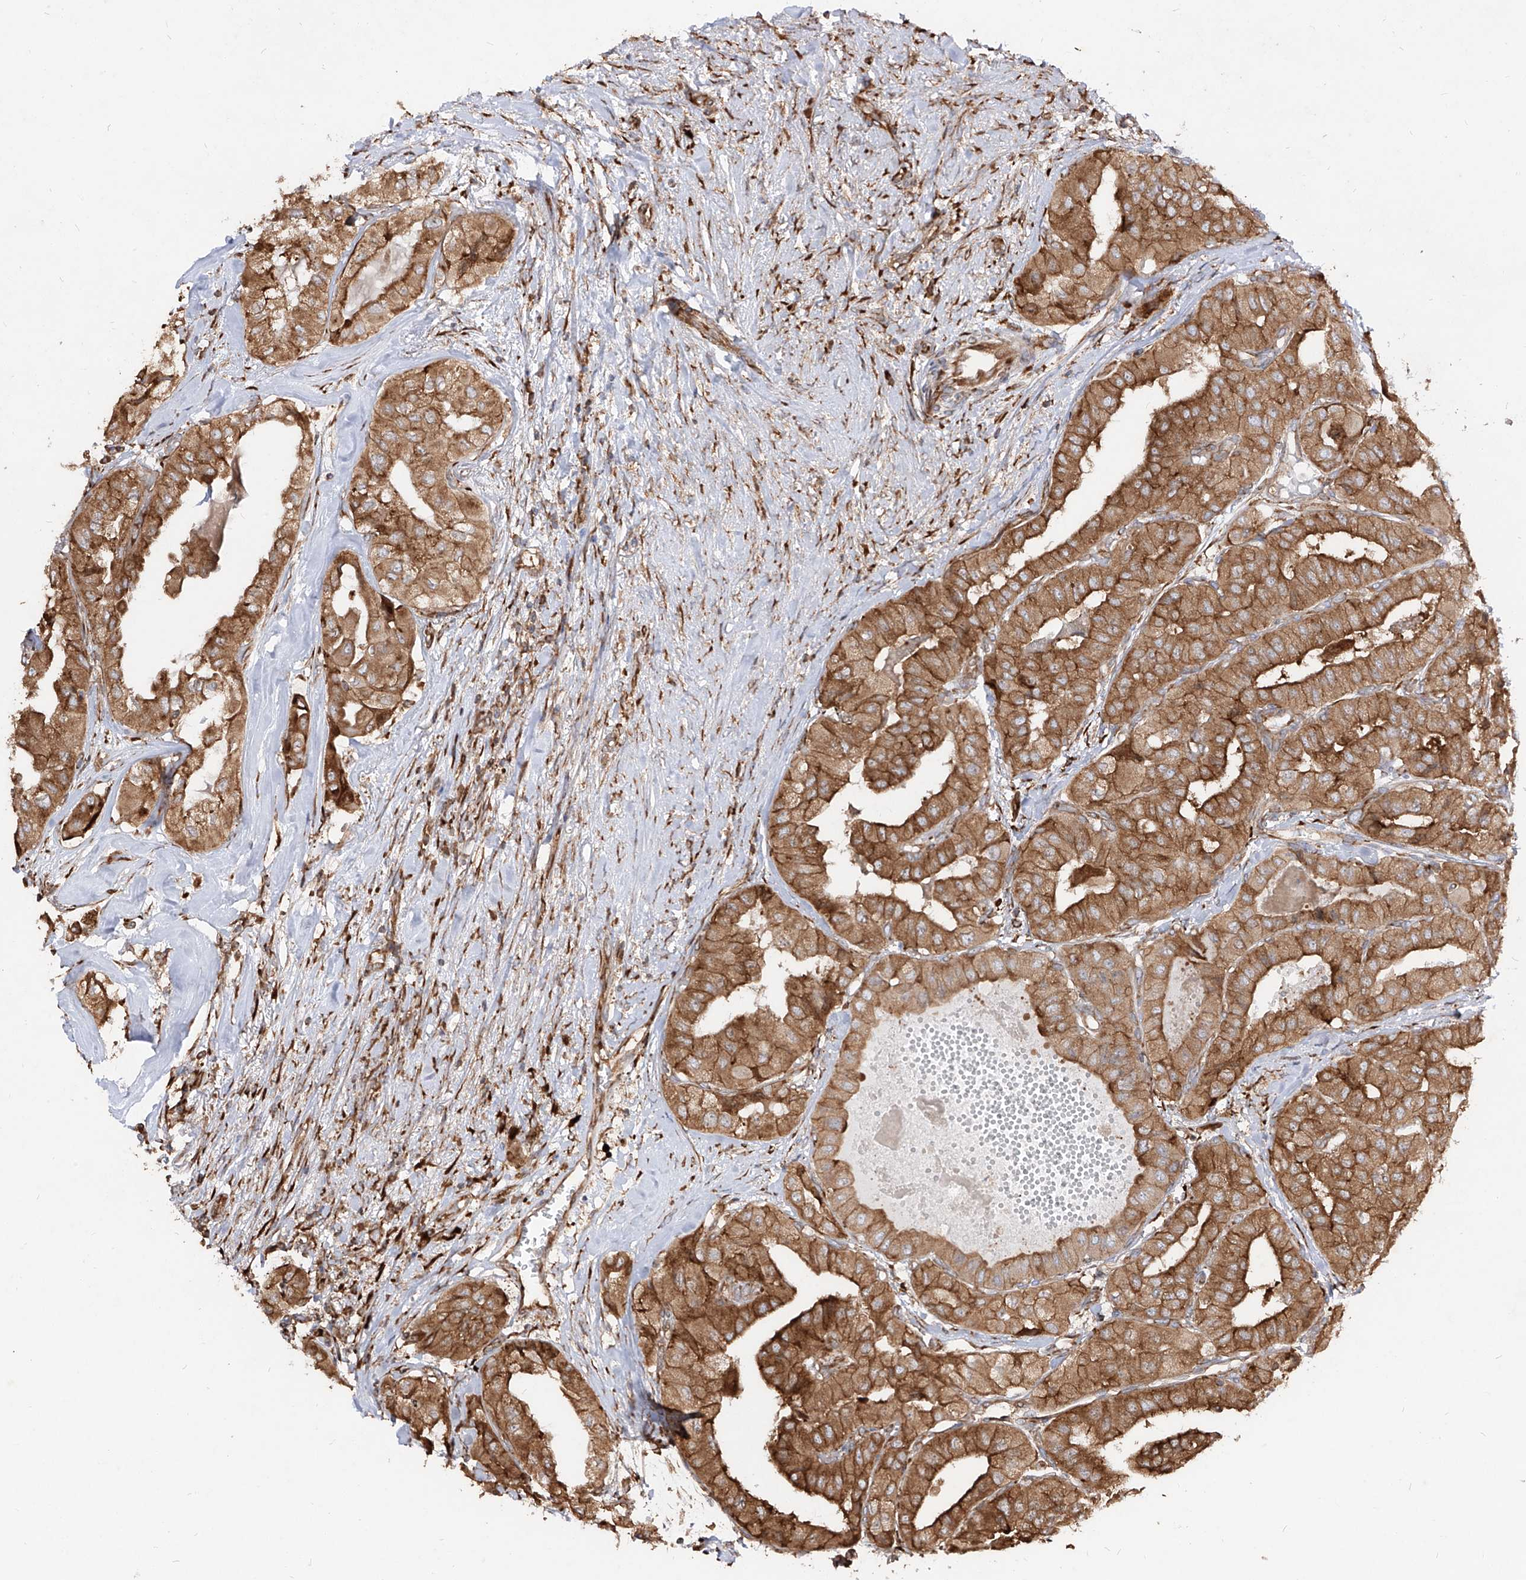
{"staining": {"intensity": "strong", "quantity": ">75%", "location": "cytoplasmic/membranous"}, "tissue": "thyroid cancer", "cell_type": "Tumor cells", "image_type": "cancer", "snomed": [{"axis": "morphology", "description": "Papillary adenocarcinoma, NOS"}, {"axis": "topography", "description": "Thyroid gland"}], "caption": "Human thyroid cancer stained for a protein (brown) demonstrates strong cytoplasmic/membranous positive positivity in approximately >75% of tumor cells.", "gene": "RPS25", "patient": {"sex": "female", "age": 59}}